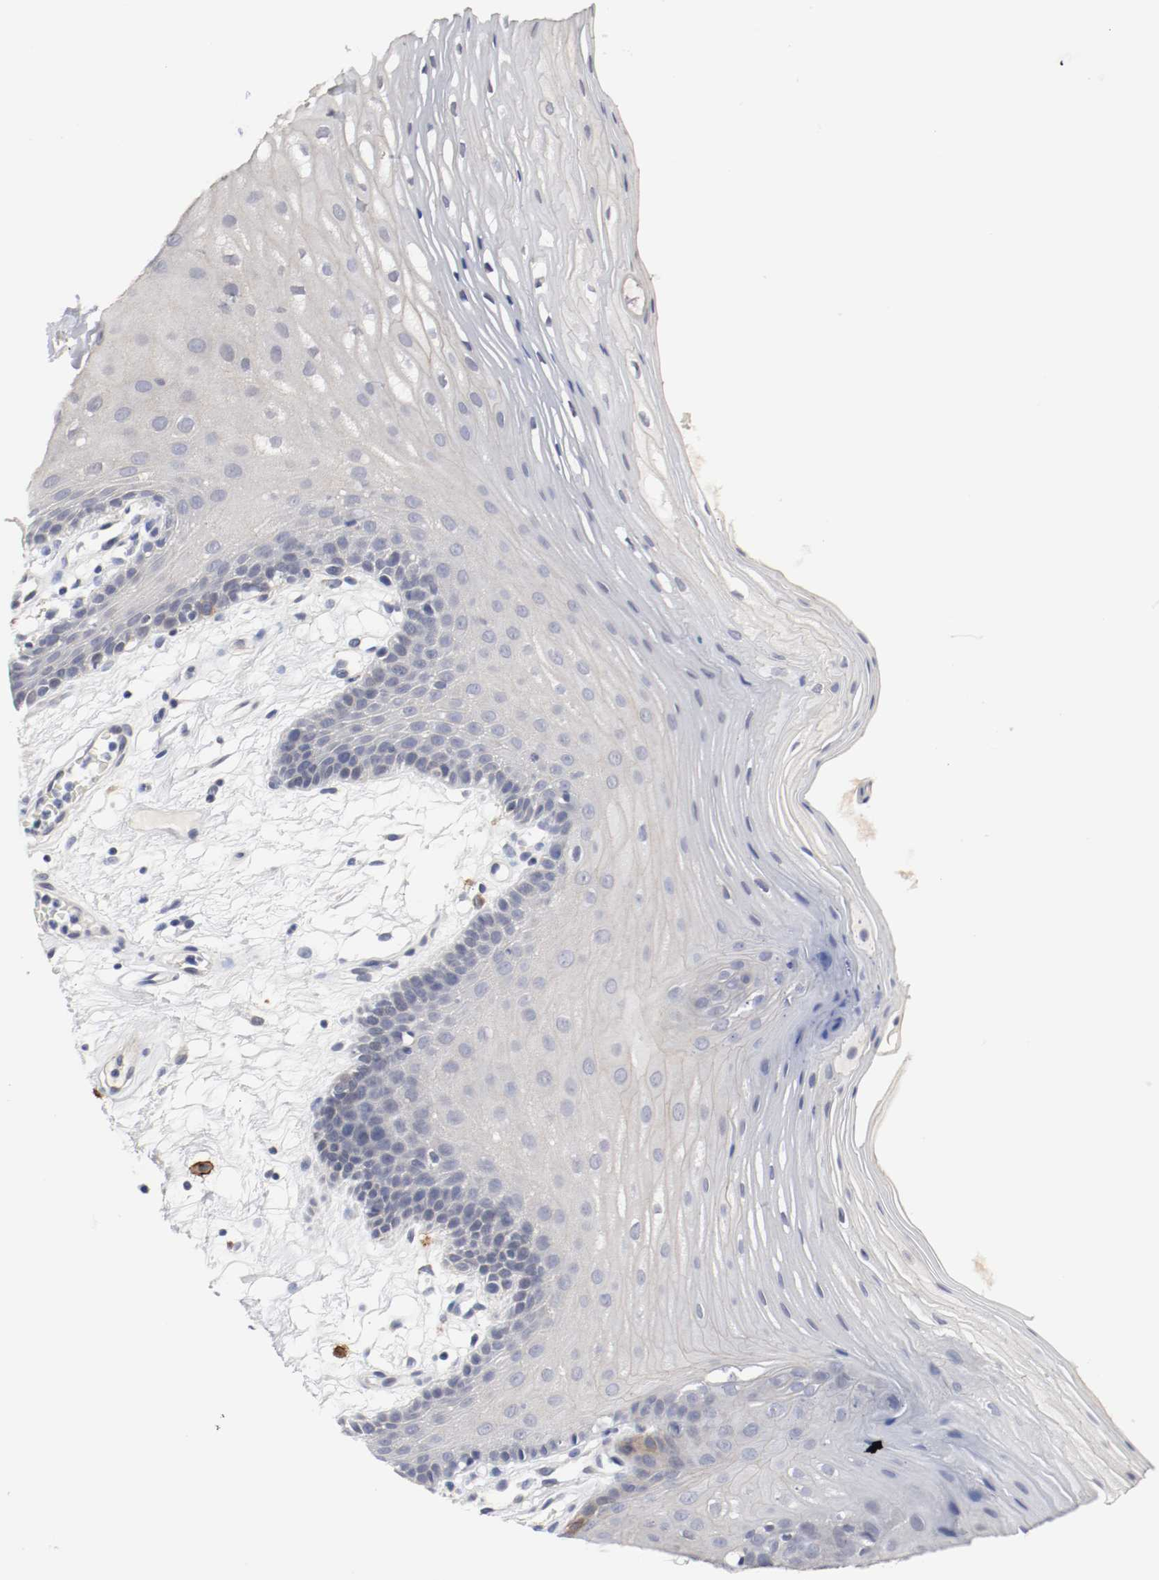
{"staining": {"intensity": "moderate", "quantity": "<25%", "location": "cytoplasmic/membranous"}, "tissue": "oral mucosa", "cell_type": "Squamous epithelial cells", "image_type": "normal", "snomed": [{"axis": "morphology", "description": "Normal tissue, NOS"}, {"axis": "morphology", "description": "Squamous cell carcinoma, NOS"}, {"axis": "topography", "description": "Skeletal muscle"}, {"axis": "topography", "description": "Oral tissue"}, {"axis": "topography", "description": "Head-Neck"}], "caption": "A photomicrograph of oral mucosa stained for a protein shows moderate cytoplasmic/membranous brown staining in squamous epithelial cells. The protein is stained brown, and the nuclei are stained in blue (DAB IHC with brightfield microscopy, high magnification).", "gene": "KIT", "patient": {"sex": "male", "age": 71}}